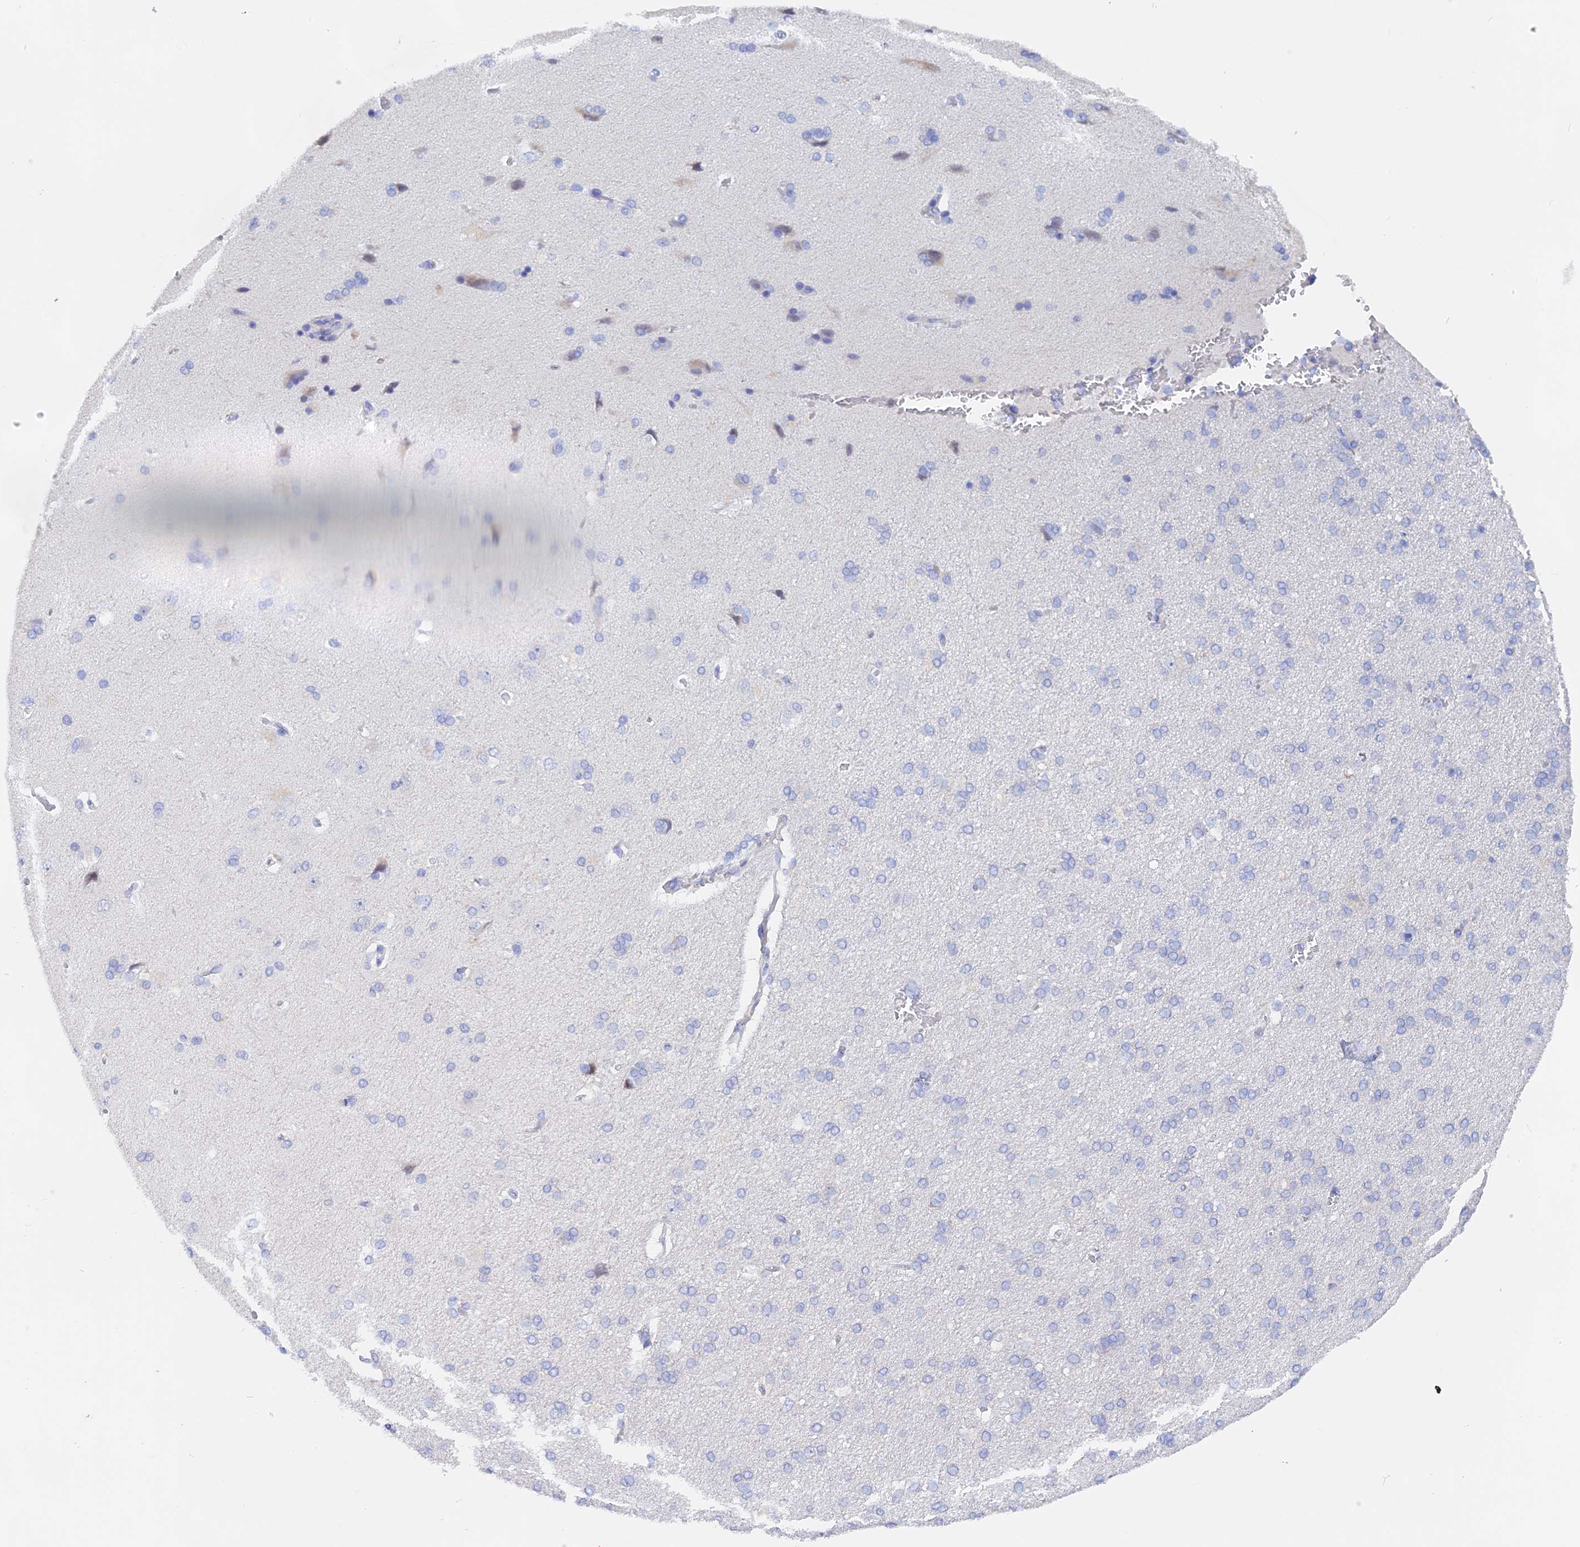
{"staining": {"intensity": "negative", "quantity": "none", "location": "none"}, "tissue": "cerebral cortex", "cell_type": "Endothelial cells", "image_type": "normal", "snomed": [{"axis": "morphology", "description": "Normal tissue, NOS"}, {"axis": "topography", "description": "Cerebral cortex"}], "caption": "Immunohistochemistry (IHC) micrograph of normal cerebral cortex: cerebral cortex stained with DAB shows no significant protein positivity in endothelial cells. (DAB (3,3'-diaminobenzidine) immunohistochemistry (IHC) visualized using brightfield microscopy, high magnification).", "gene": "GLB1L", "patient": {"sex": "male", "age": 62}}